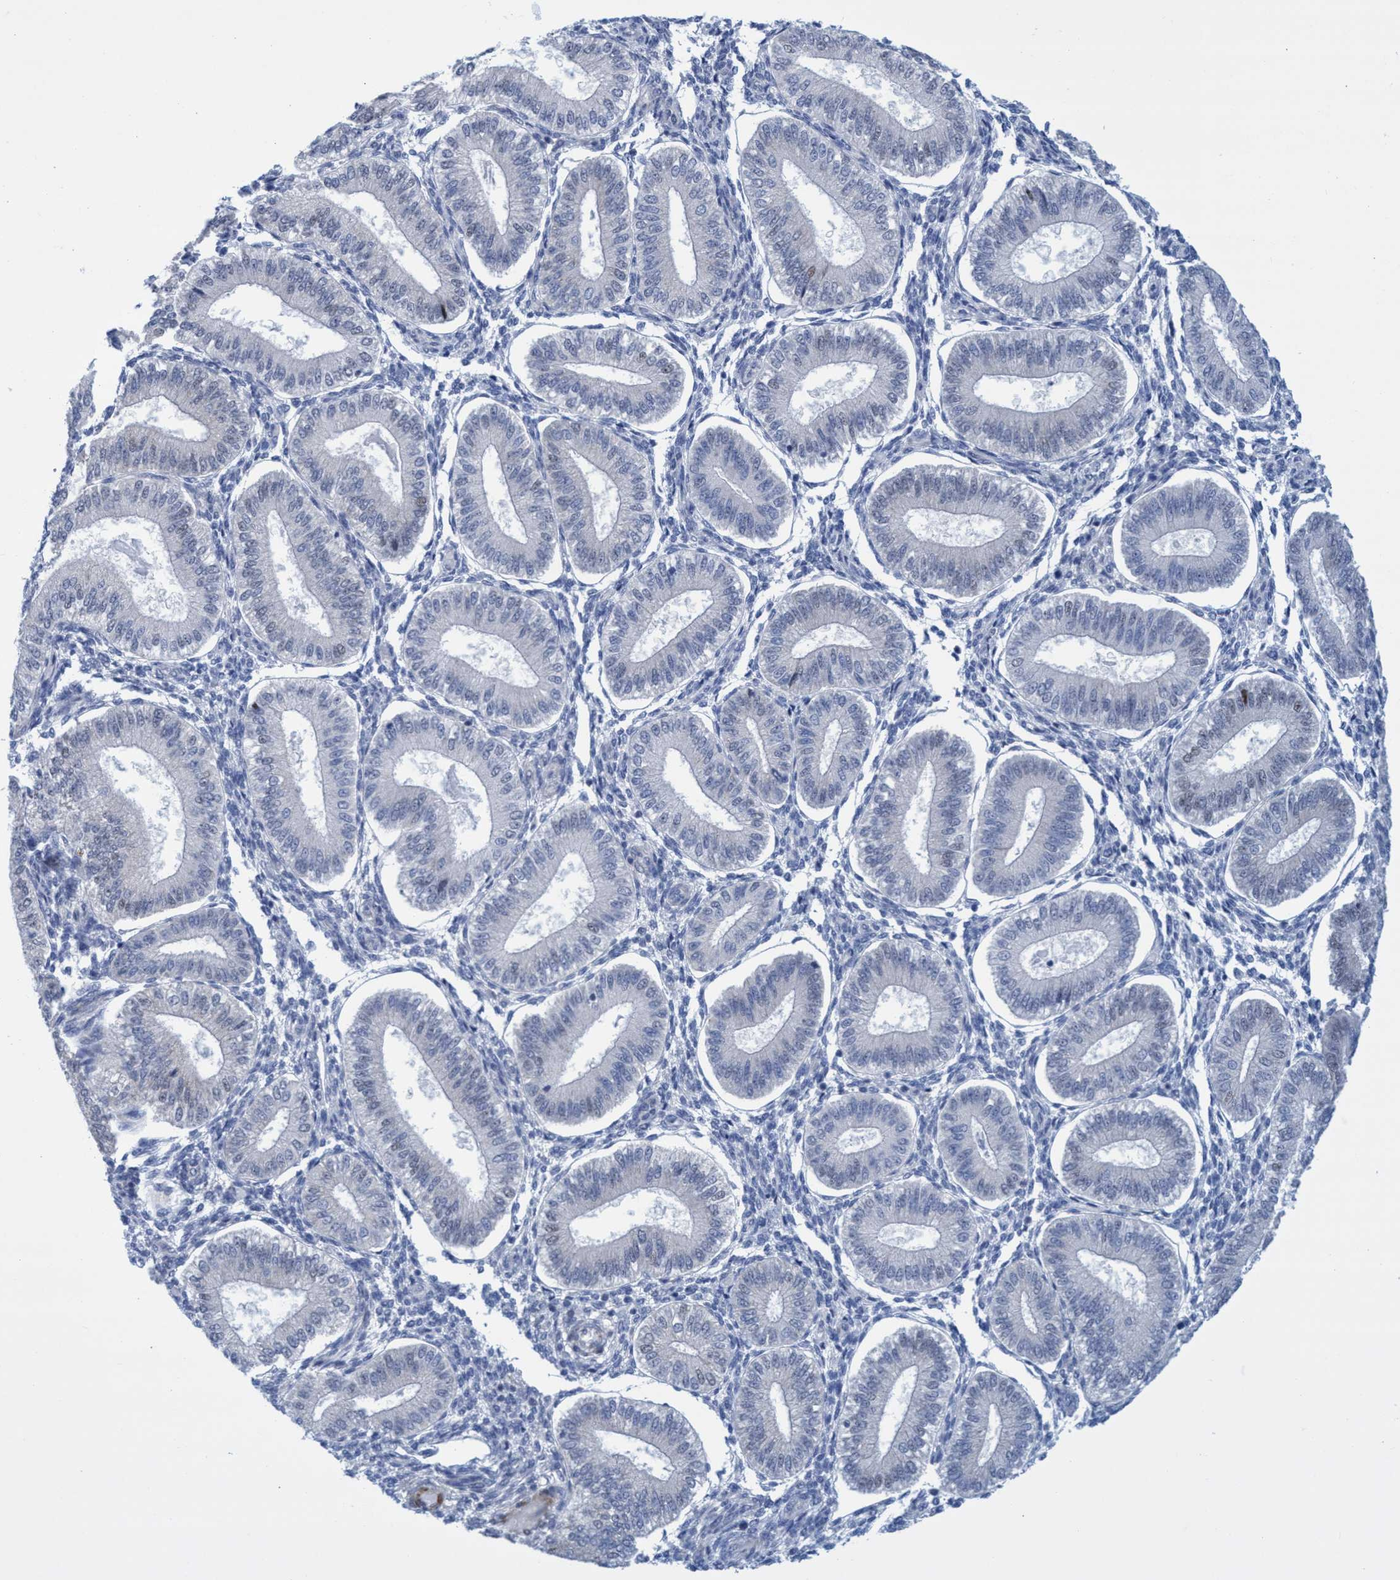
{"staining": {"intensity": "negative", "quantity": "none", "location": "none"}, "tissue": "endometrium", "cell_type": "Cells in endometrial stroma", "image_type": "normal", "snomed": [{"axis": "morphology", "description": "Normal tissue, NOS"}, {"axis": "topography", "description": "Endometrium"}], "caption": "Immunohistochemistry (IHC) of benign endometrium shows no positivity in cells in endometrial stroma.", "gene": "R3HCC1", "patient": {"sex": "female", "age": 39}}